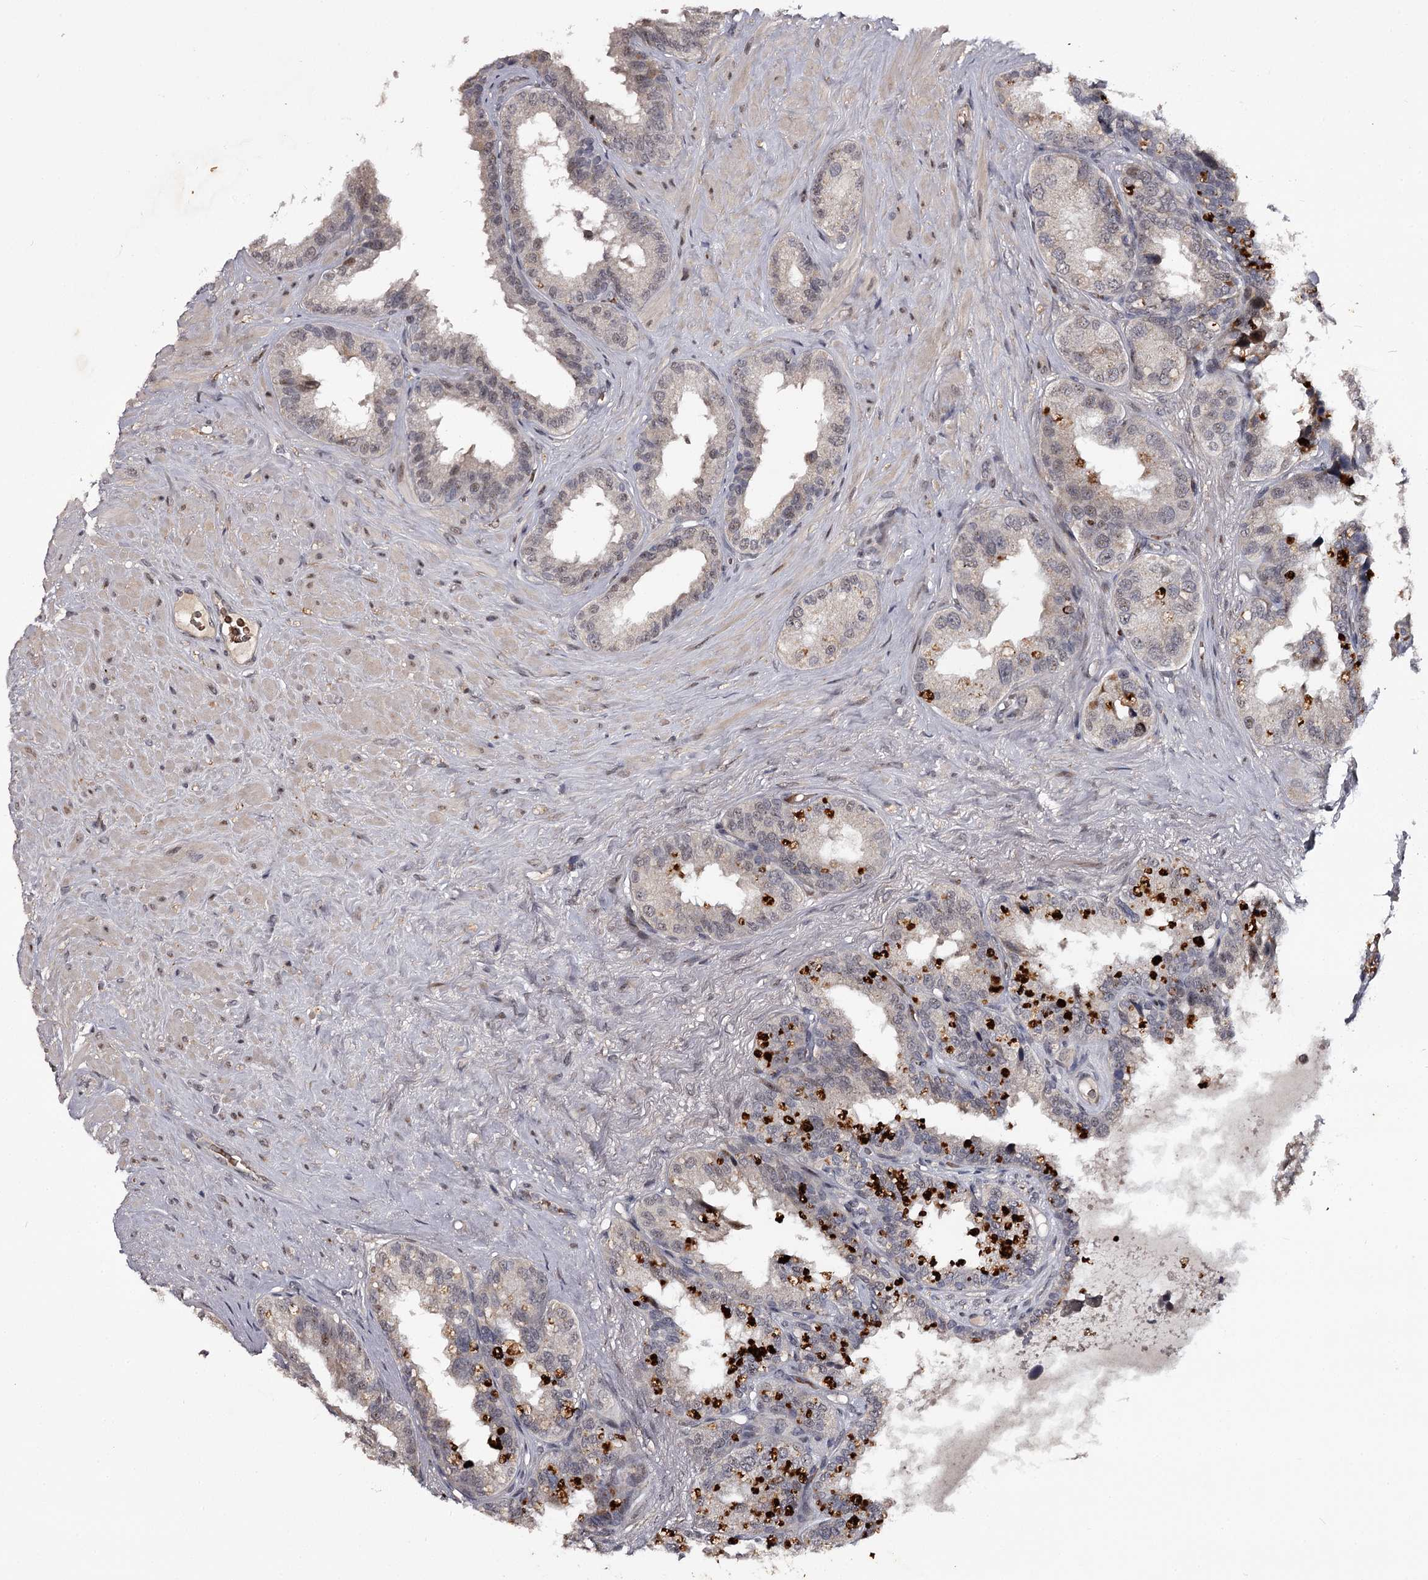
{"staining": {"intensity": "weak", "quantity": "<25%", "location": "nuclear"}, "tissue": "seminal vesicle", "cell_type": "Glandular cells", "image_type": "normal", "snomed": [{"axis": "morphology", "description": "Normal tissue, NOS"}, {"axis": "topography", "description": "Seminal veicle"}], "caption": "A histopathology image of seminal vesicle stained for a protein exhibits no brown staining in glandular cells. (Stains: DAB immunohistochemistry with hematoxylin counter stain, Microscopy: brightfield microscopy at high magnification).", "gene": "RNF44", "patient": {"sex": "male", "age": 80}}